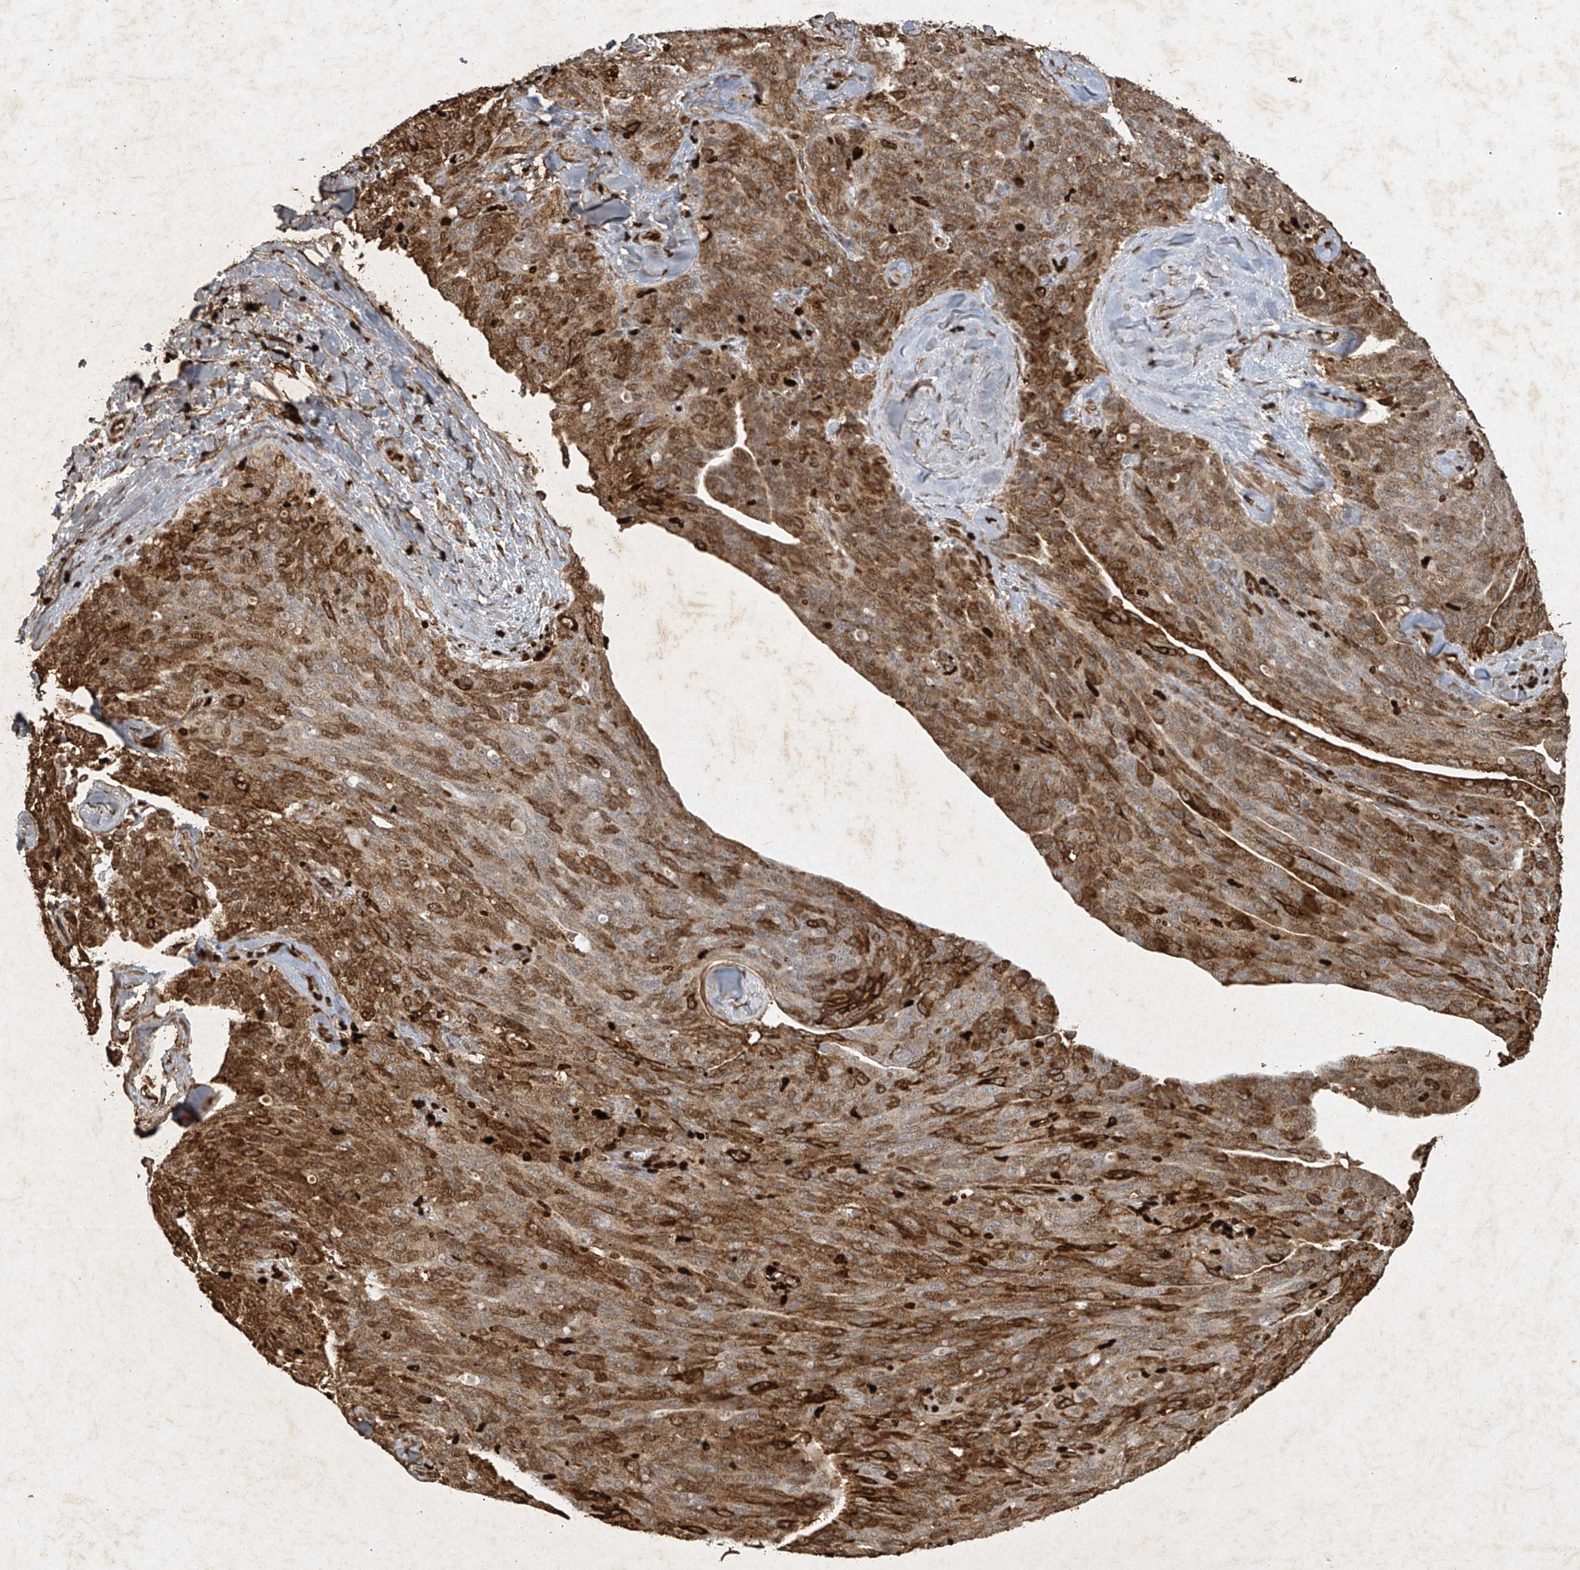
{"staining": {"intensity": "moderate", "quantity": ">75%", "location": "cytoplasmic/membranous"}, "tissue": "ovarian cancer", "cell_type": "Tumor cells", "image_type": "cancer", "snomed": [{"axis": "morphology", "description": "Carcinoma, endometroid"}, {"axis": "topography", "description": "Ovary"}], "caption": "Immunohistochemistry (IHC) staining of ovarian endometroid carcinoma, which displays medium levels of moderate cytoplasmic/membranous expression in approximately >75% of tumor cells indicating moderate cytoplasmic/membranous protein expression. The staining was performed using DAB (3,3'-diaminobenzidine) (brown) for protein detection and nuclei were counterstained in hematoxylin (blue).", "gene": "ATRIP", "patient": {"sex": "female", "age": 60}}